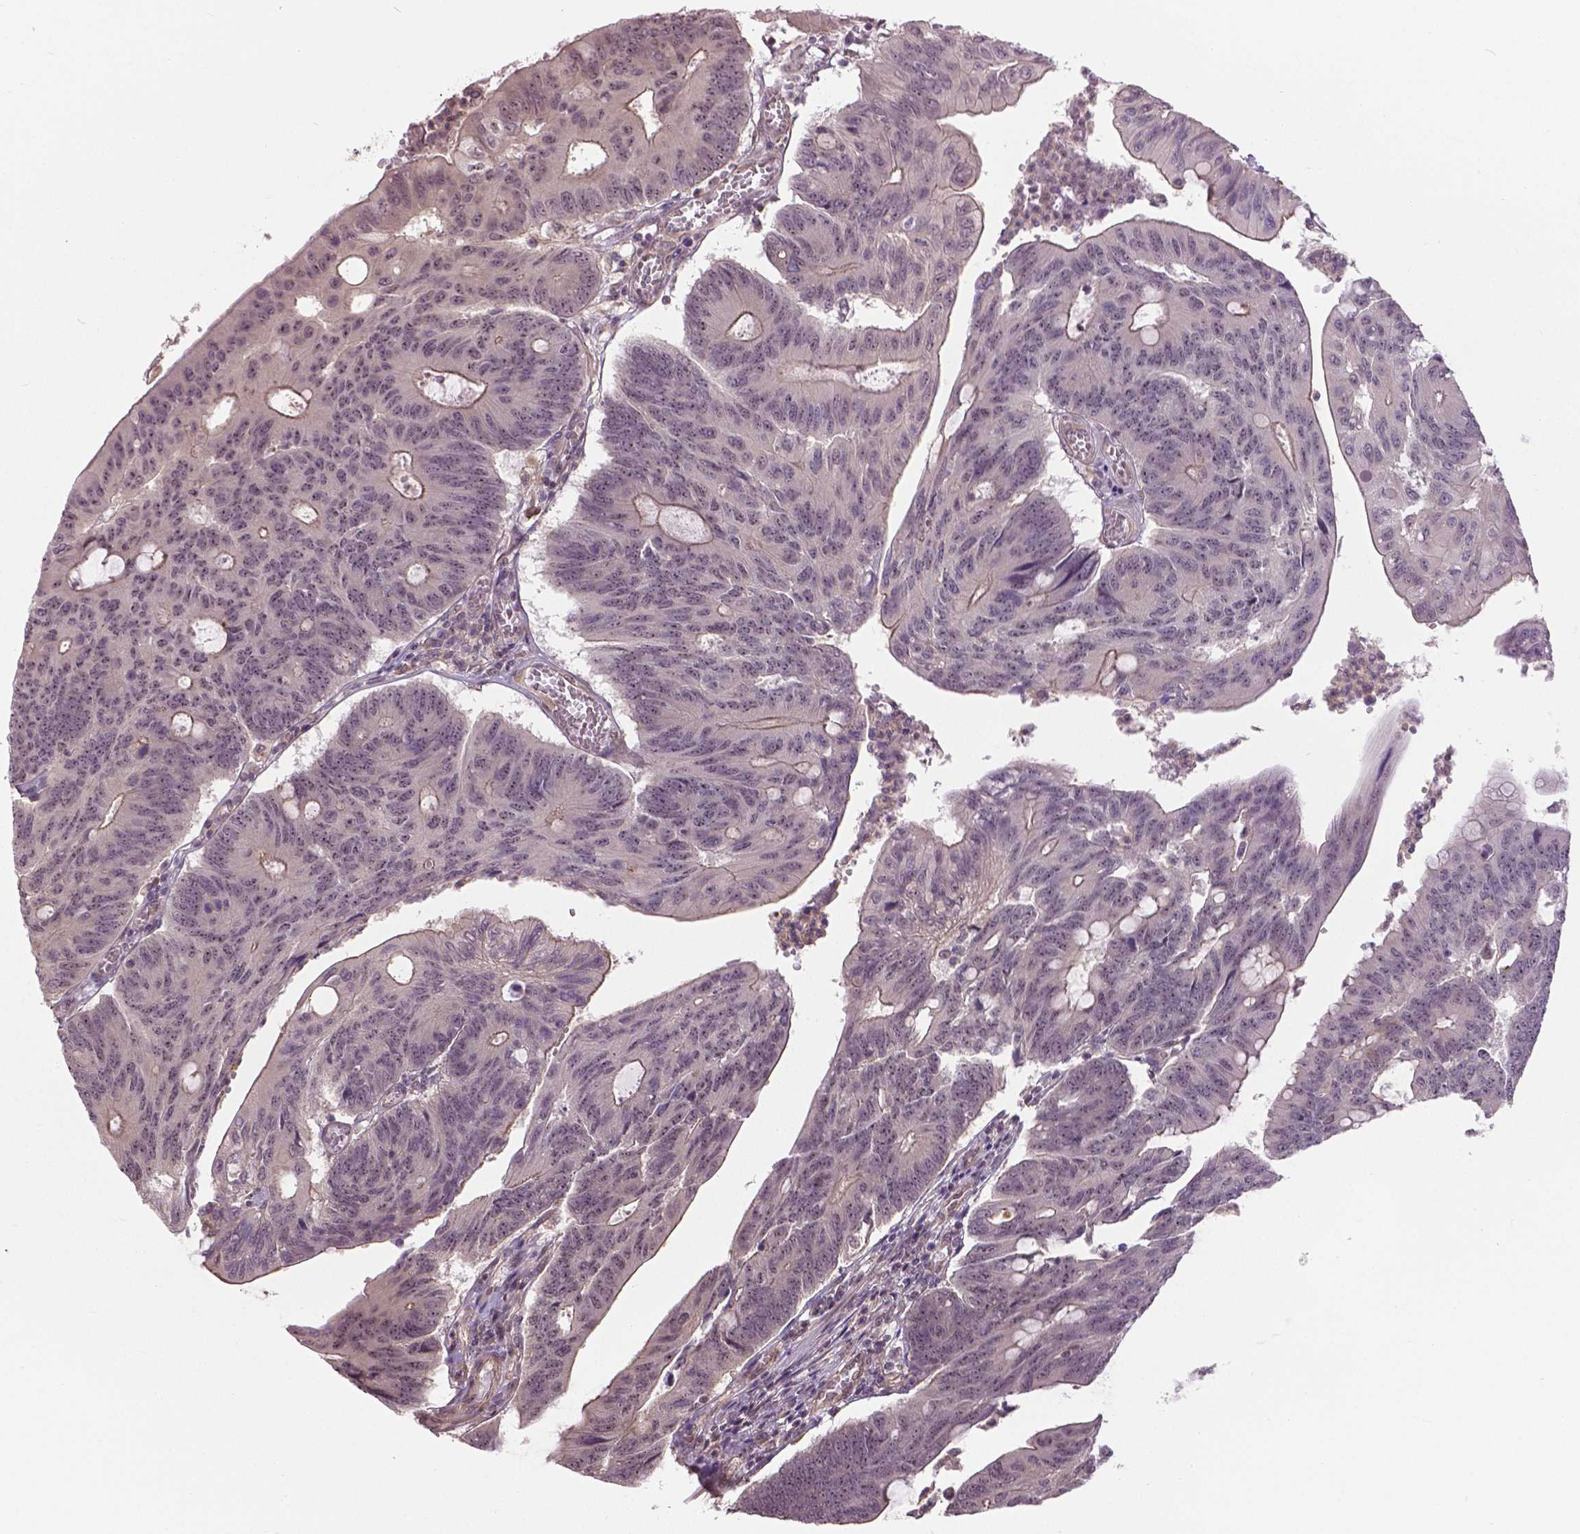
{"staining": {"intensity": "negative", "quantity": "none", "location": "none"}, "tissue": "colorectal cancer", "cell_type": "Tumor cells", "image_type": "cancer", "snomed": [{"axis": "morphology", "description": "Adenocarcinoma, NOS"}, {"axis": "topography", "description": "Colon"}], "caption": "Tumor cells are negative for brown protein staining in adenocarcinoma (colorectal). (Stains: DAB (3,3'-diaminobenzidine) IHC with hematoxylin counter stain, Microscopy: brightfield microscopy at high magnification).", "gene": "ANXA13", "patient": {"sex": "male", "age": 65}}